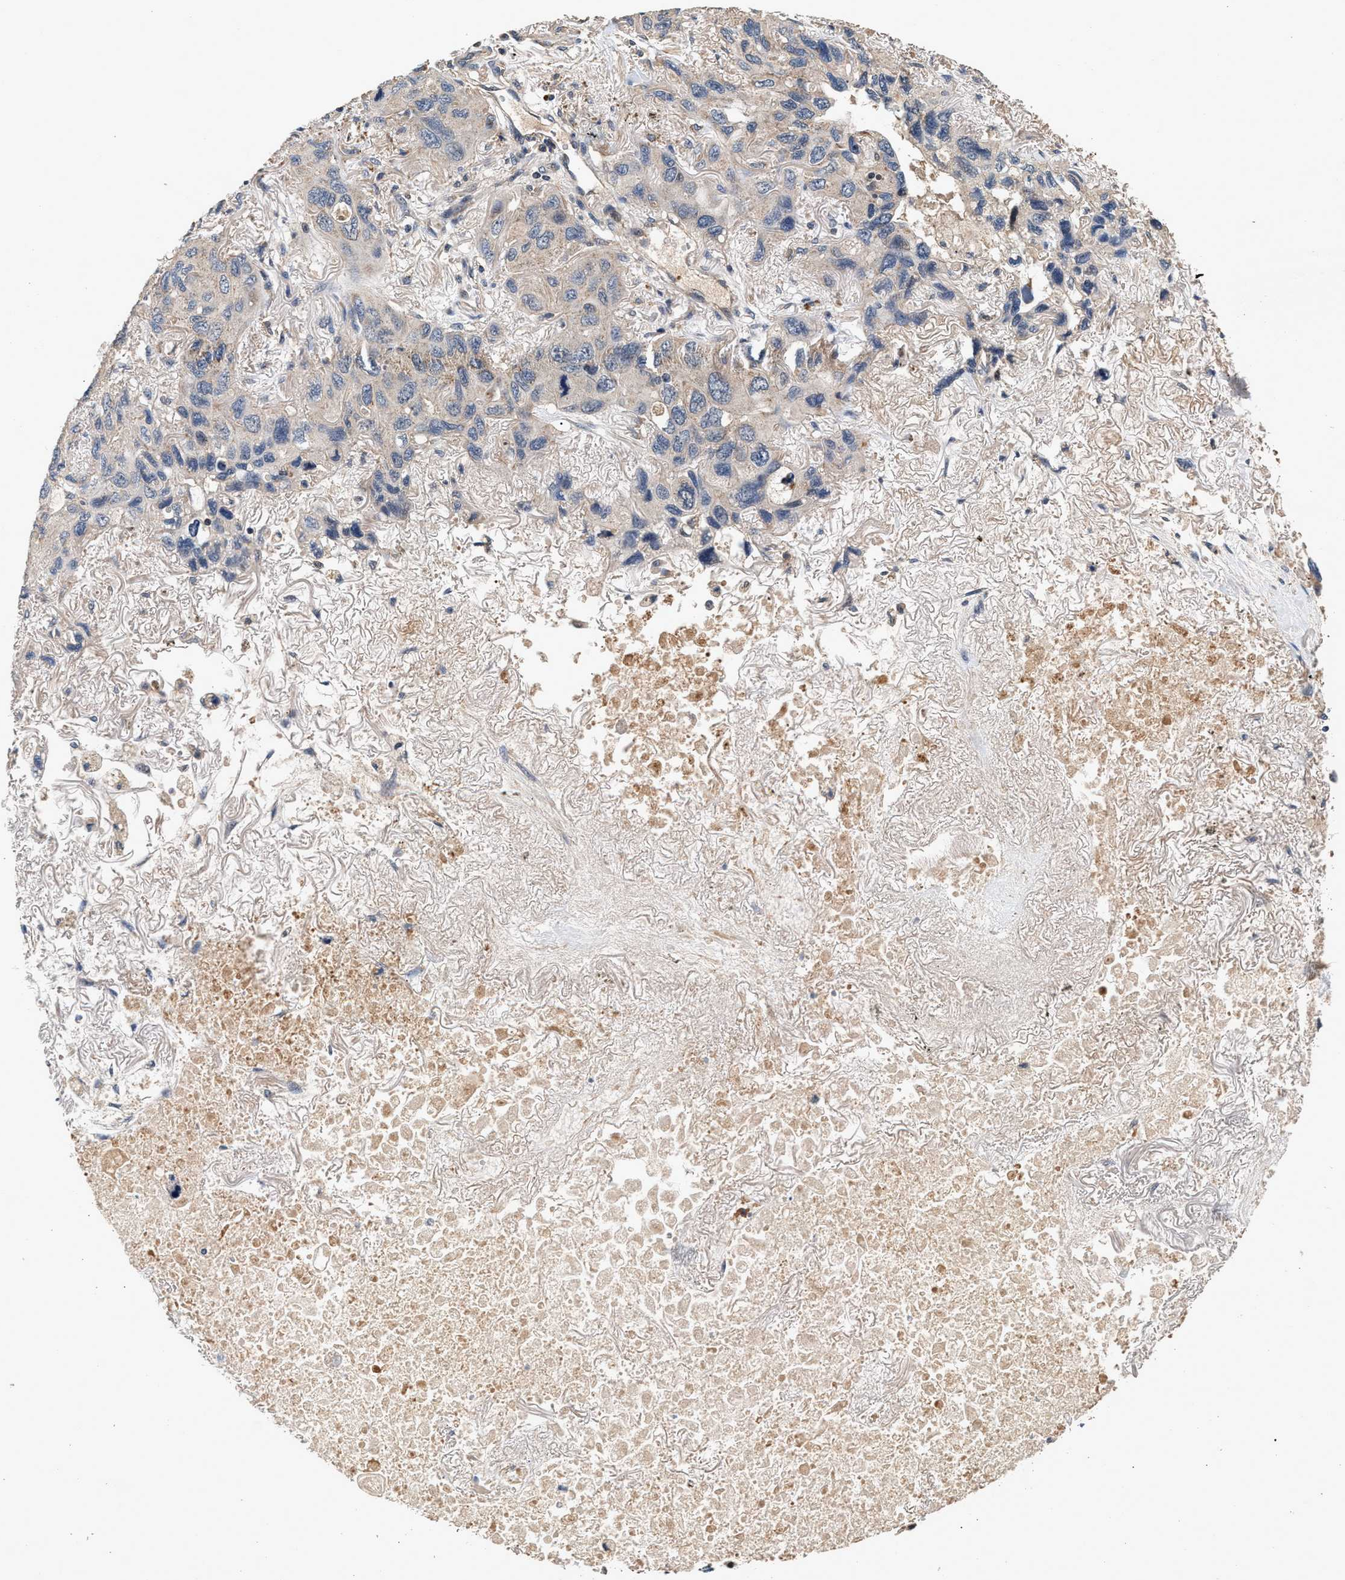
{"staining": {"intensity": "moderate", "quantity": "25%-75%", "location": "cytoplasmic/membranous"}, "tissue": "lung cancer", "cell_type": "Tumor cells", "image_type": "cancer", "snomed": [{"axis": "morphology", "description": "Squamous cell carcinoma, NOS"}, {"axis": "topography", "description": "Lung"}], "caption": "Squamous cell carcinoma (lung) was stained to show a protein in brown. There is medium levels of moderate cytoplasmic/membranous expression in approximately 25%-75% of tumor cells. (IHC, brightfield microscopy, high magnification).", "gene": "PTGR3", "patient": {"sex": "female", "age": 73}}